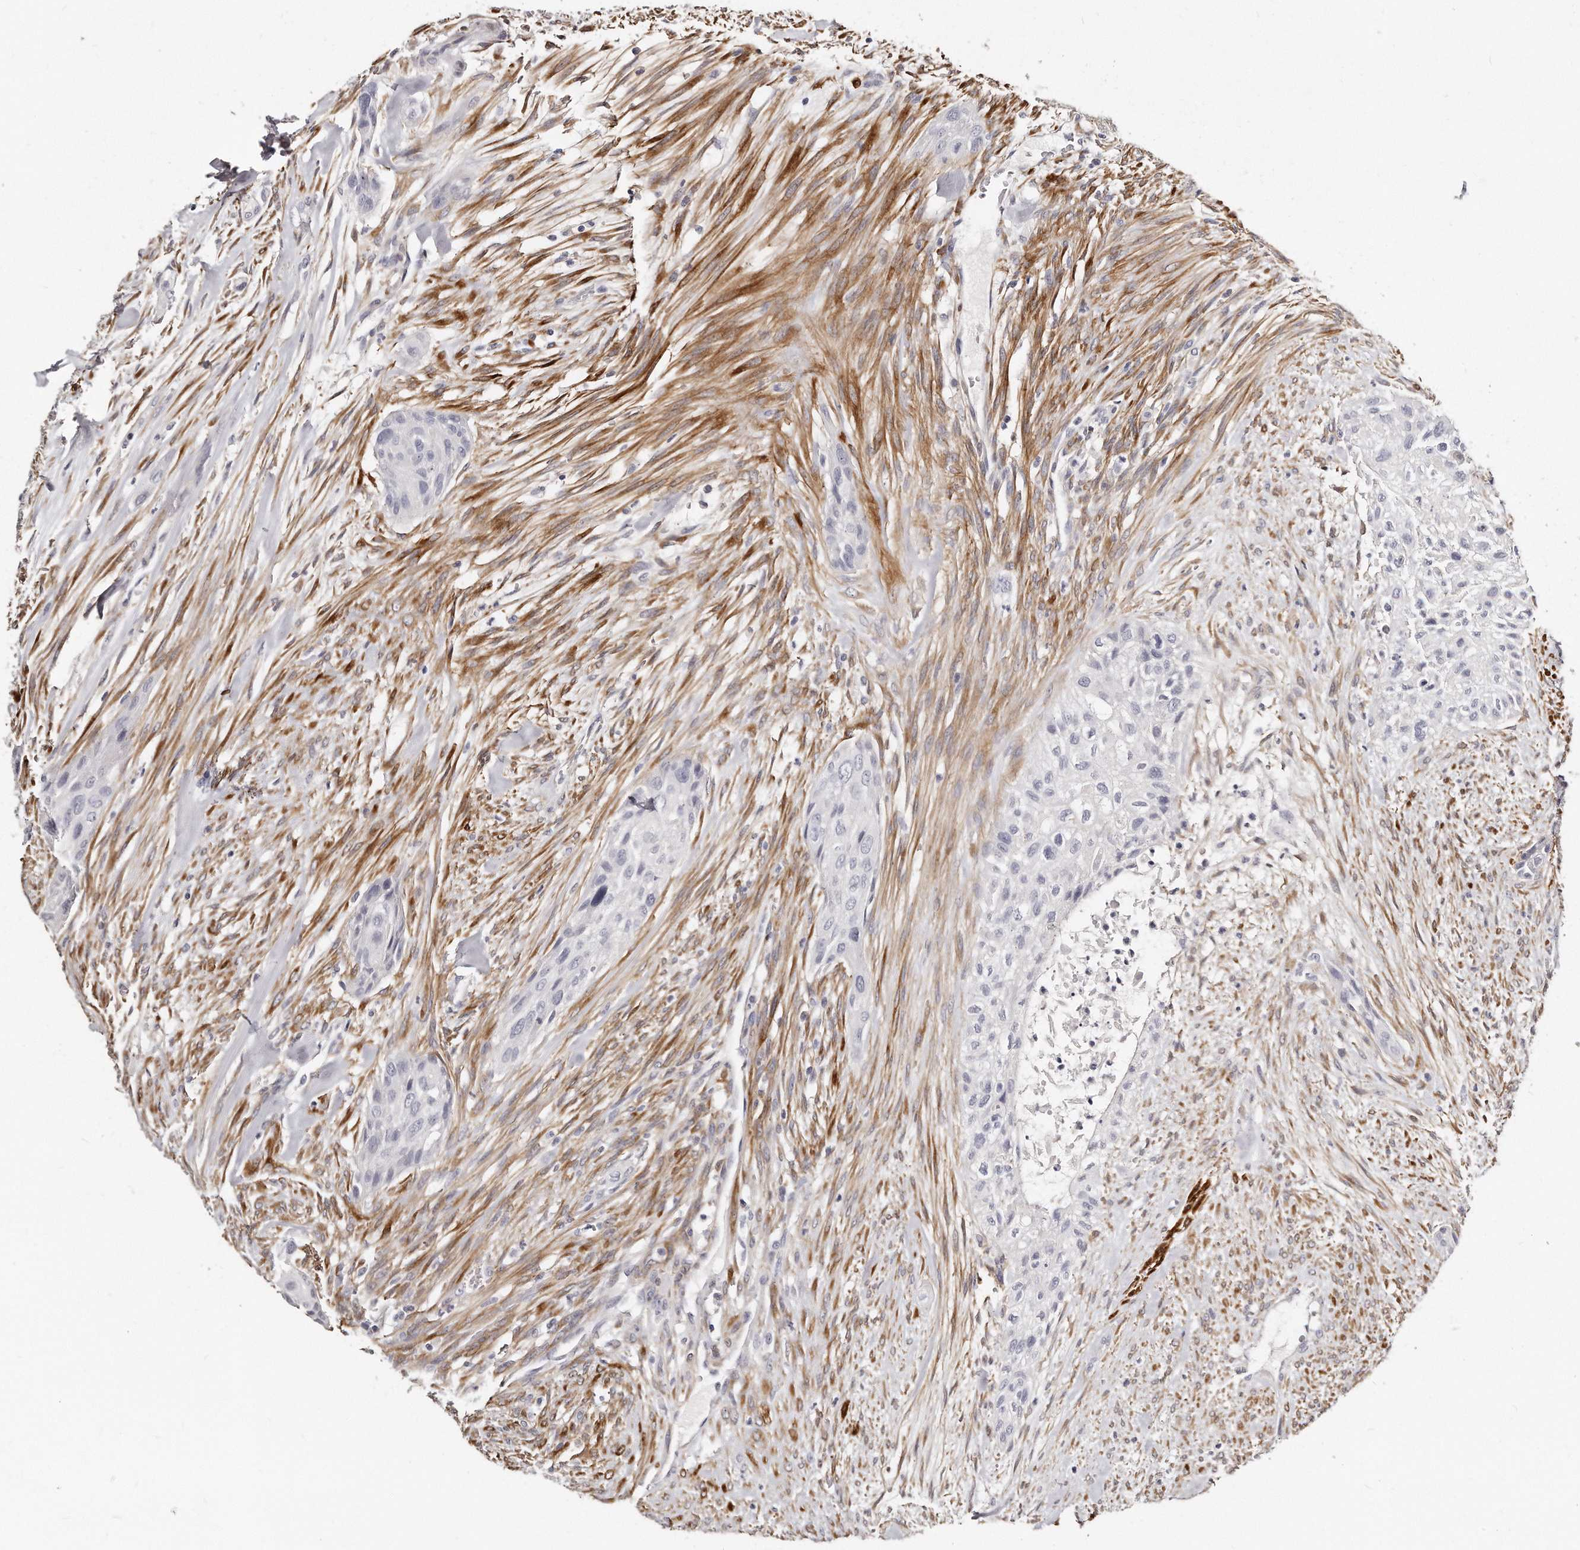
{"staining": {"intensity": "negative", "quantity": "none", "location": "none"}, "tissue": "urothelial cancer", "cell_type": "Tumor cells", "image_type": "cancer", "snomed": [{"axis": "morphology", "description": "Urothelial carcinoma, High grade"}, {"axis": "topography", "description": "Urinary bladder"}], "caption": "Tumor cells show no significant protein positivity in high-grade urothelial carcinoma.", "gene": "LMOD1", "patient": {"sex": "male", "age": 35}}